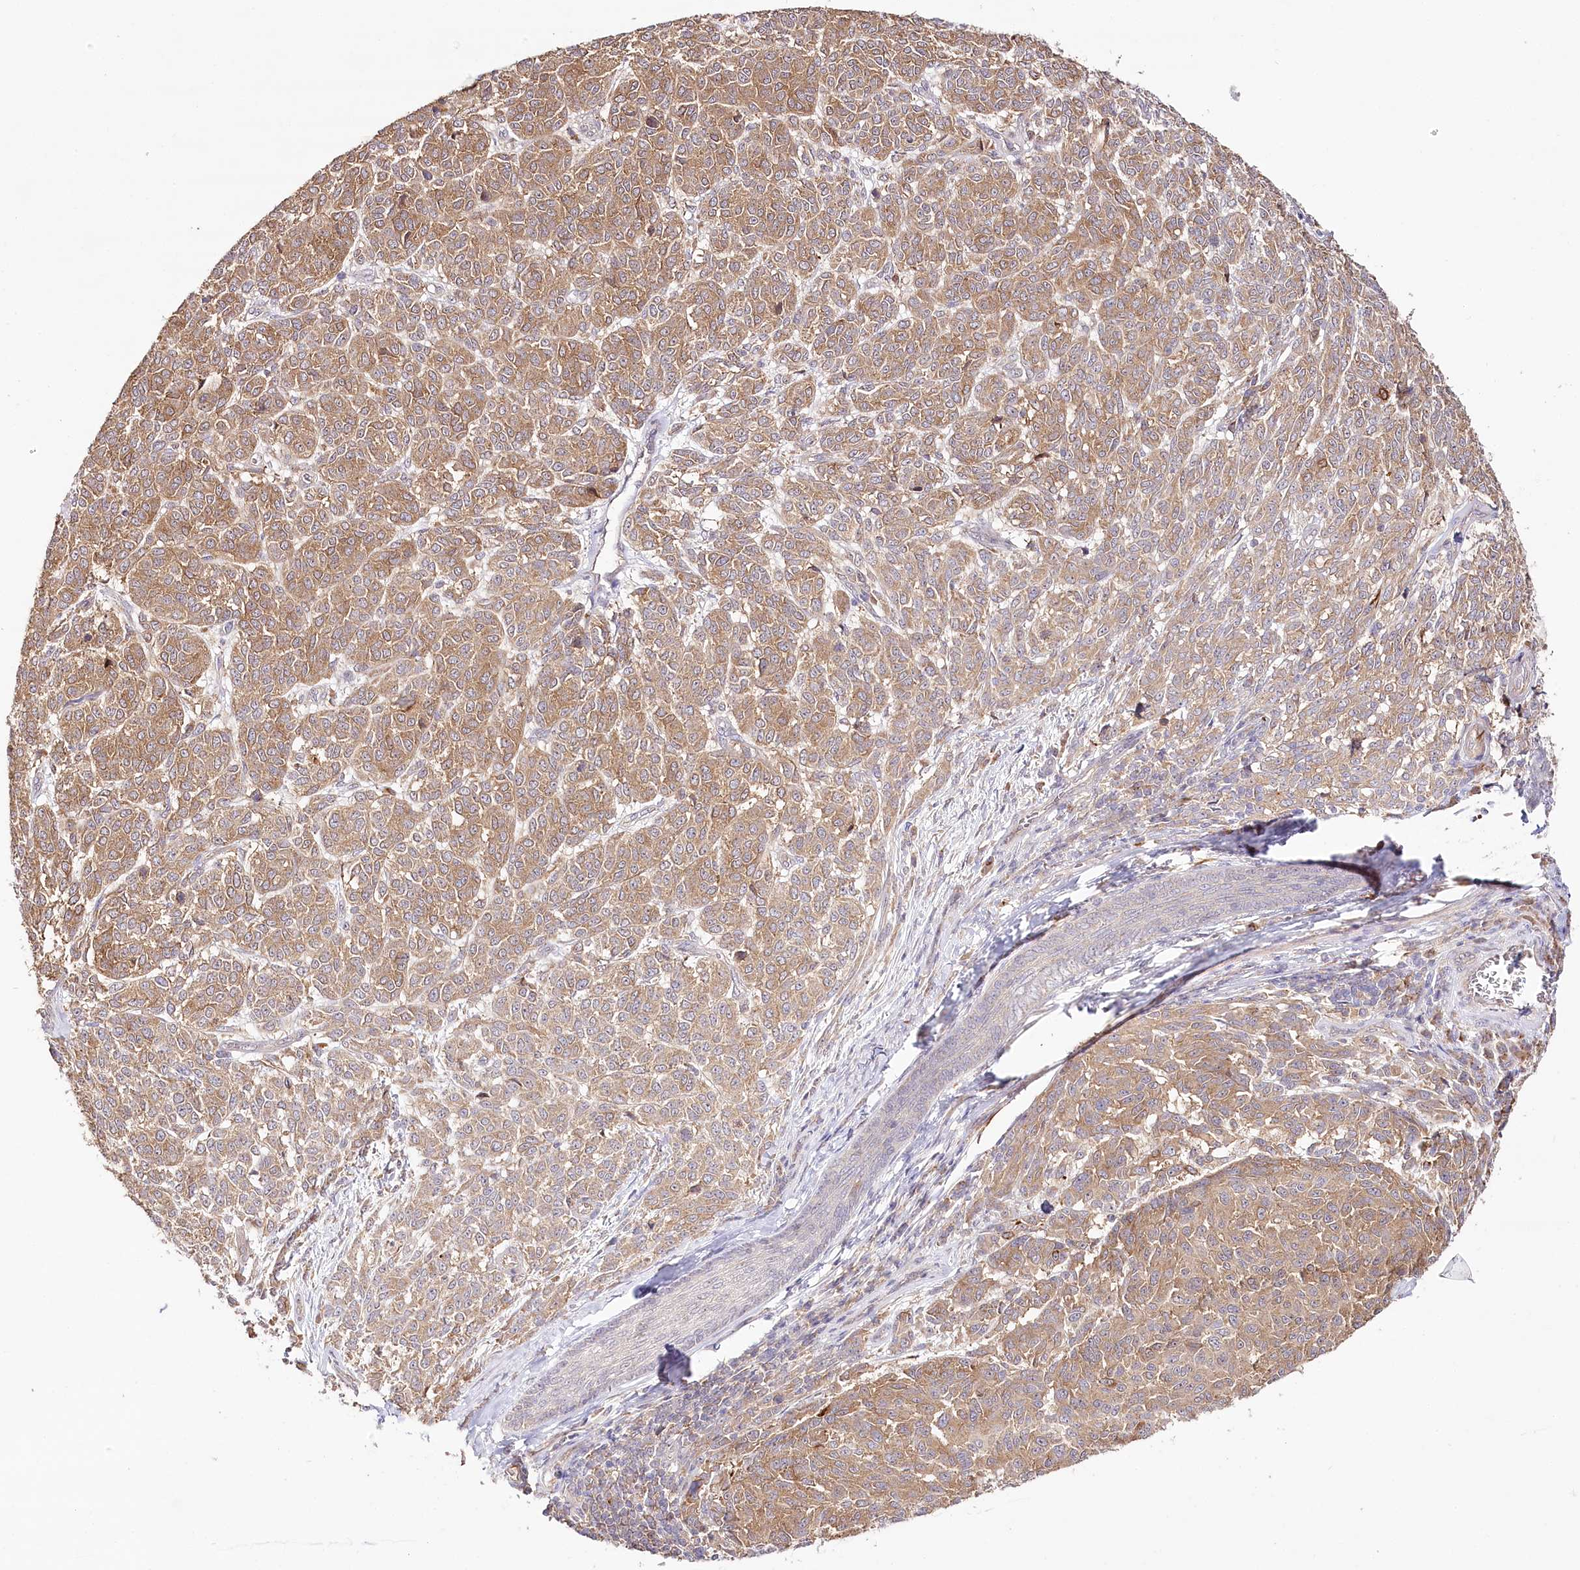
{"staining": {"intensity": "moderate", "quantity": ">75%", "location": "cytoplasmic/membranous"}, "tissue": "melanoma", "cell_type": "Tumor cells", "image_type": "cancer", "snomed": [{"axis": "morphology", "description": "Malignant melanoma, NOS"}, {"axis": "topography", "description": "Skin"}], "caption": "A high-resolution image shows IHC staining of melanoma, which reveals moderate cytoplasmic/membranous positivity in approximately >75% of tumor cells. Using DAB (3,3'-diaminobenzidine) (brown) and hematoxylin (blue) stains, captured at high magnification using brightfield microscopy.", "gene": "DMXL1", "patient": {"sex": "male", "age": 49}}